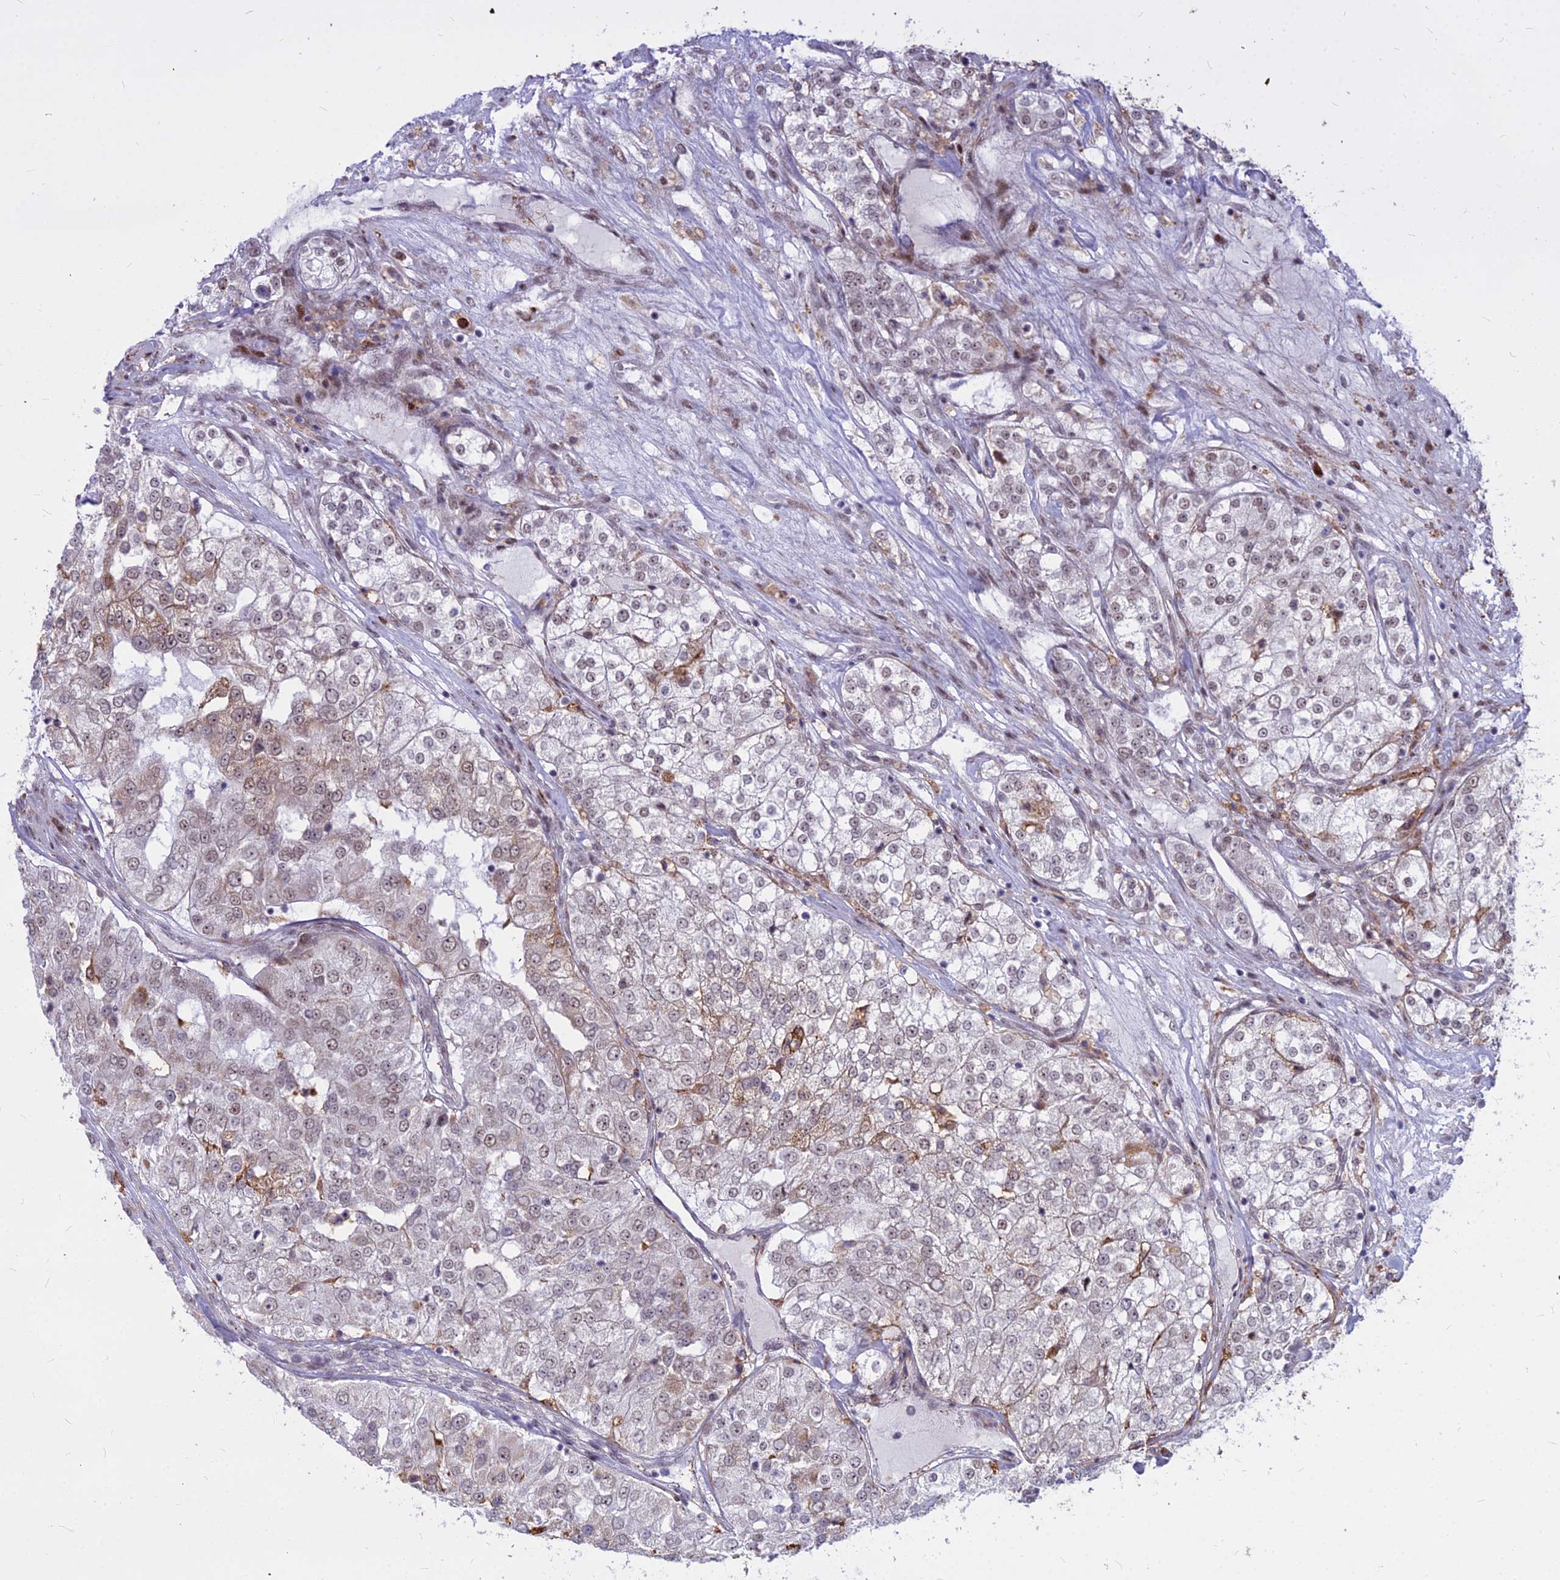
{"staining": {"intensity": "weak", "quantity": "<25%", "location": "cytoplasmic/membranous,nuclear"}, "tissue": "renal cancer", "cell_type": "Tumor cells", "image_type": "cancer", "snomed": [{"axis": "morphology", "description": "Adenocarcinoma, NOS"}, {"axis": "topography", "description": "Kidney"}], "caption": "Immunohistochemistry micrograph of neoplastic tissue: human renal adenocarcinoma stained with DAB reveals no significant protein staining in tumor cells.", "gene": "ALG10", "patient": {"sex": "female", "age": 63}}